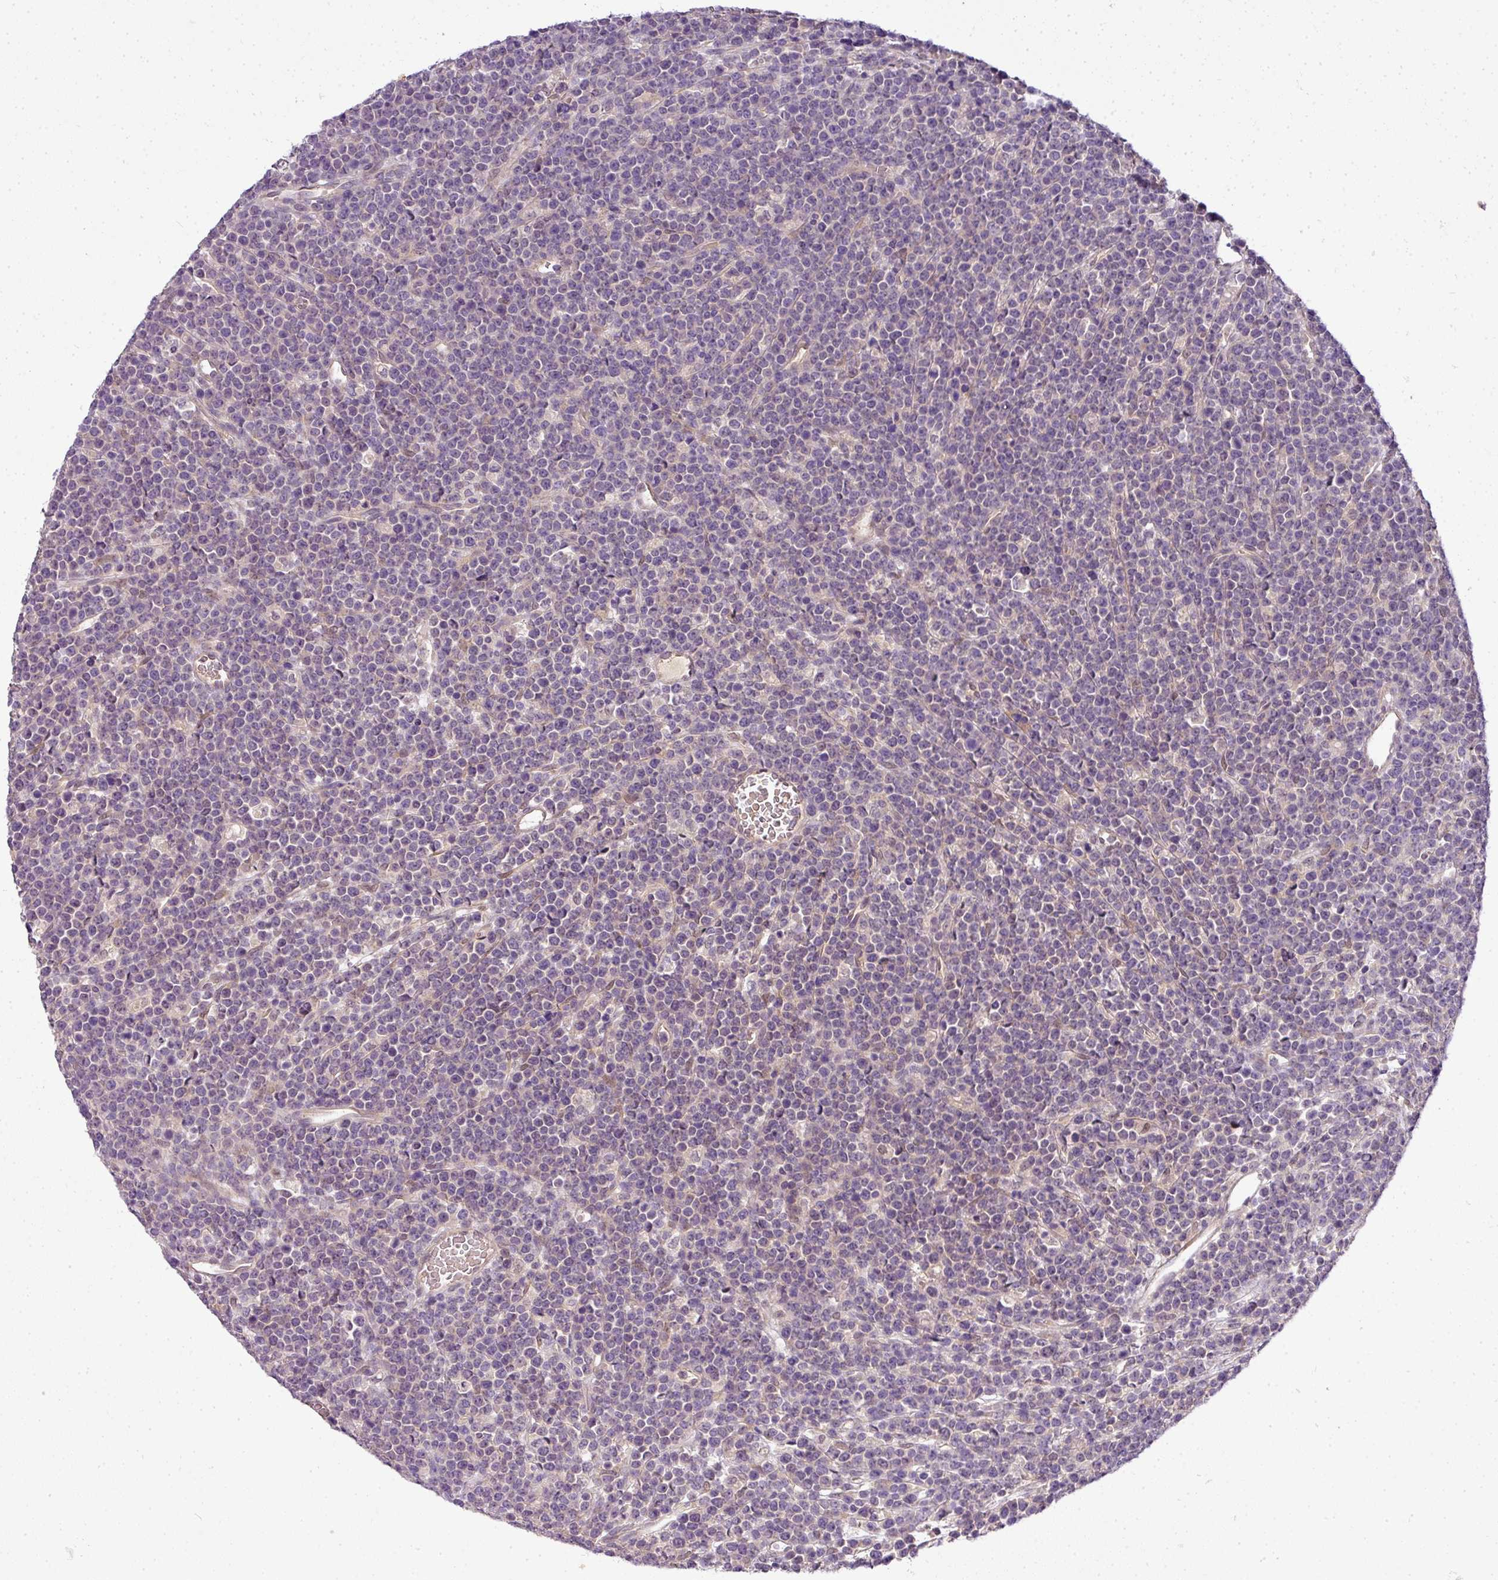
{"staining": {"intensity": "negative", "quantity": "none", "location": "none"}, "tissue": "lymphoma", "cell_type": "Tumor cells", "image_type": "cancer", "snomed": [{"axis": "morphology", "description": "Malignant lymphoma, non-Hodgkin's type, High grade"}, {"axis": "topography", "description": "Ovary"}], "caption": "This is a micrograph of IHC staining of lymphoma, which shows no expression in tumor cells.", "gene": "ADH5", "patient": {"sex": "female", "age": 56}}